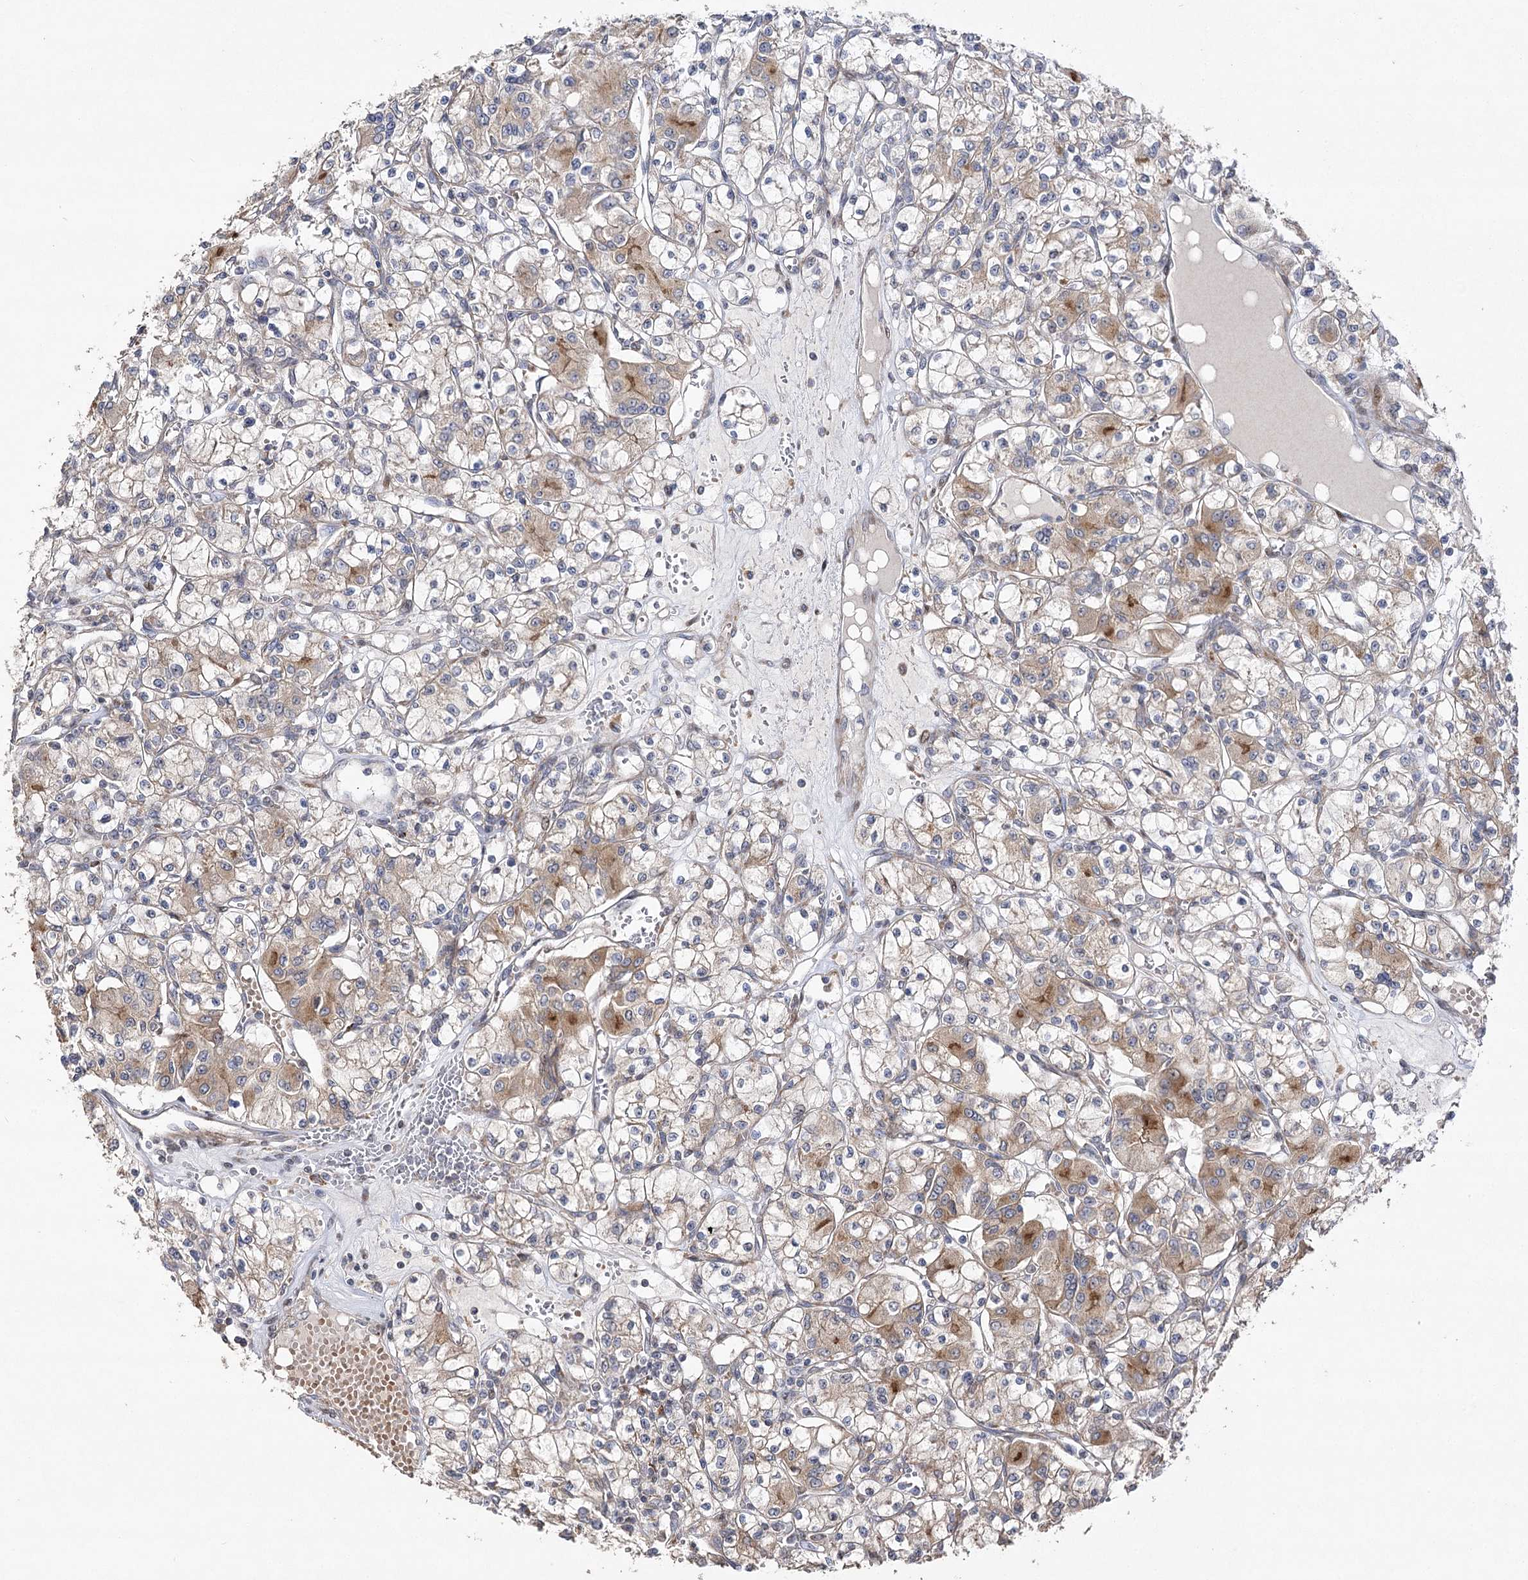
{"staining": {"intensity": "moderate", "quantity": "25%-75%", "location": "cytoplasmic/membranous"}, "tissue": "renal cancer", "cell_type": "Tumor cells", "image_type": "cancer", "snomed": [{"axis": "morphology", "description": "Adenocarcinoma, NOS"}, {"axis": "topography", "description": "Kidney"}], "caption": "There is medium levels of moderate cytoplasmic/membranous expression in tumor cells of renal adenocarcinoma, as demonstrated by immunohistochemical staining (brown color).", "gene": "OBSL1", "patient": {"sex": "female", "age": 59}}